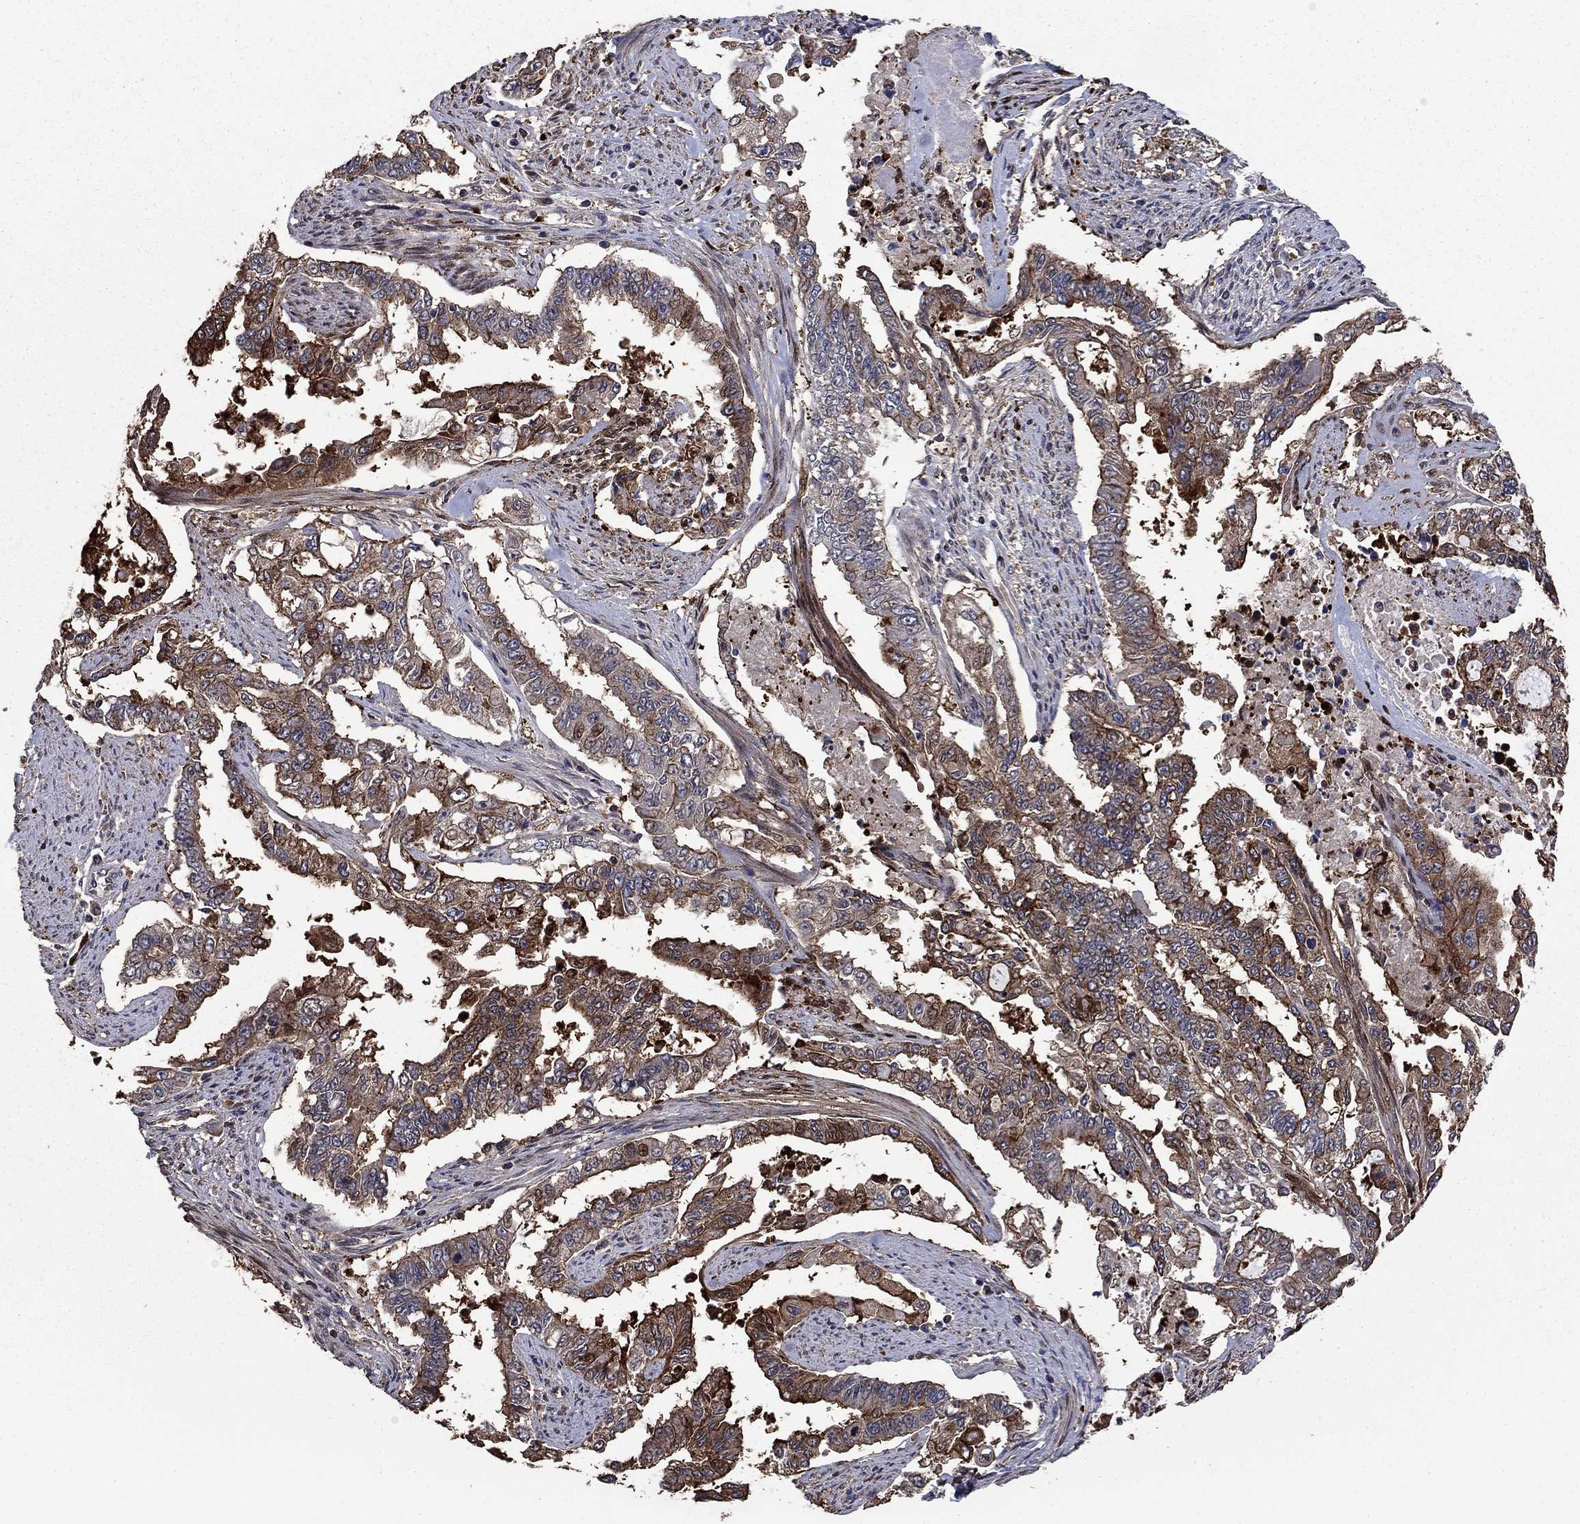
{"staining": {"intensity": "strong", "quantity": "25%-75%", "location": "cytoplasmic/membranous"}, "tissue": "endometrial cancer", "cell_type": "Tumor cells", "image_type": "cancer", "snomed": [{"axis": "morphology", "description": "Adenocarcinoma, NOS"}, {"axis": "topography", "description": "Uterus"}], "caption": "Strong cytoplasmic/membranous staining is present in approximately 25%-75% of tumor cells in adenocarcinoma (endometrial).", "gene": "DVL1", "patient": {"sex": "female", "age": 59}}